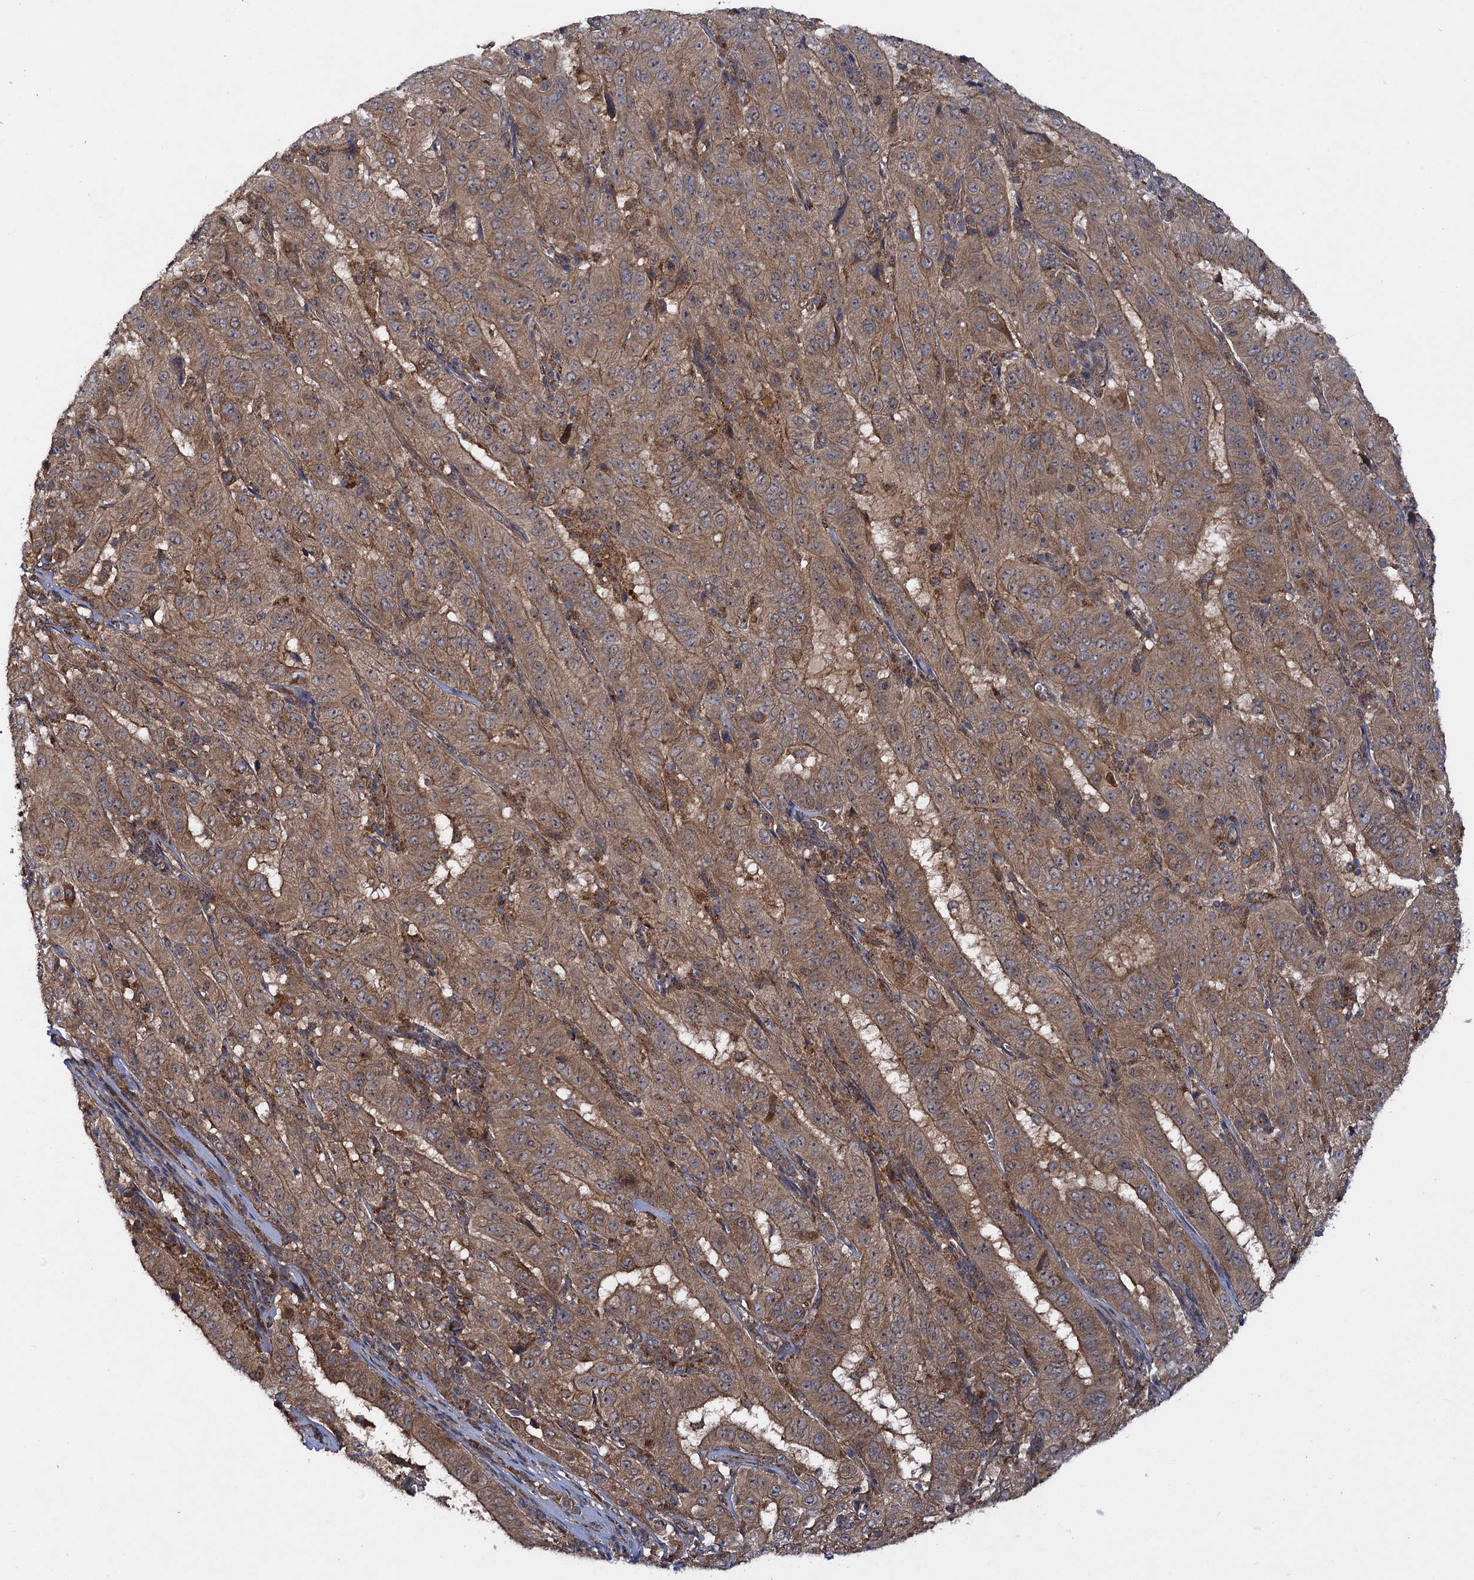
{"staining": {"intensity": "moderate", "quantity": ">75%", "location": "cytoplasmic/membranous"}, "tissue": "pancreatic cancer", "cell_type": "Tumor cells", "image_type": "cancer", "snomed": [{"axis": "morphology", "description": "Adenocarcinoma, NOS"}, {"axis": "topography", "description": "Pancreas"}], "caption": "This is a micrograph of immunohistochemistry (IHC) staining of pancreatic cancer (adenocarcinoma), which shows moderate staining in the cytoplasmic/membranous of tumor cells.", "gene": "HAUS1", "patient": {"sex": "male", "age": 63}}